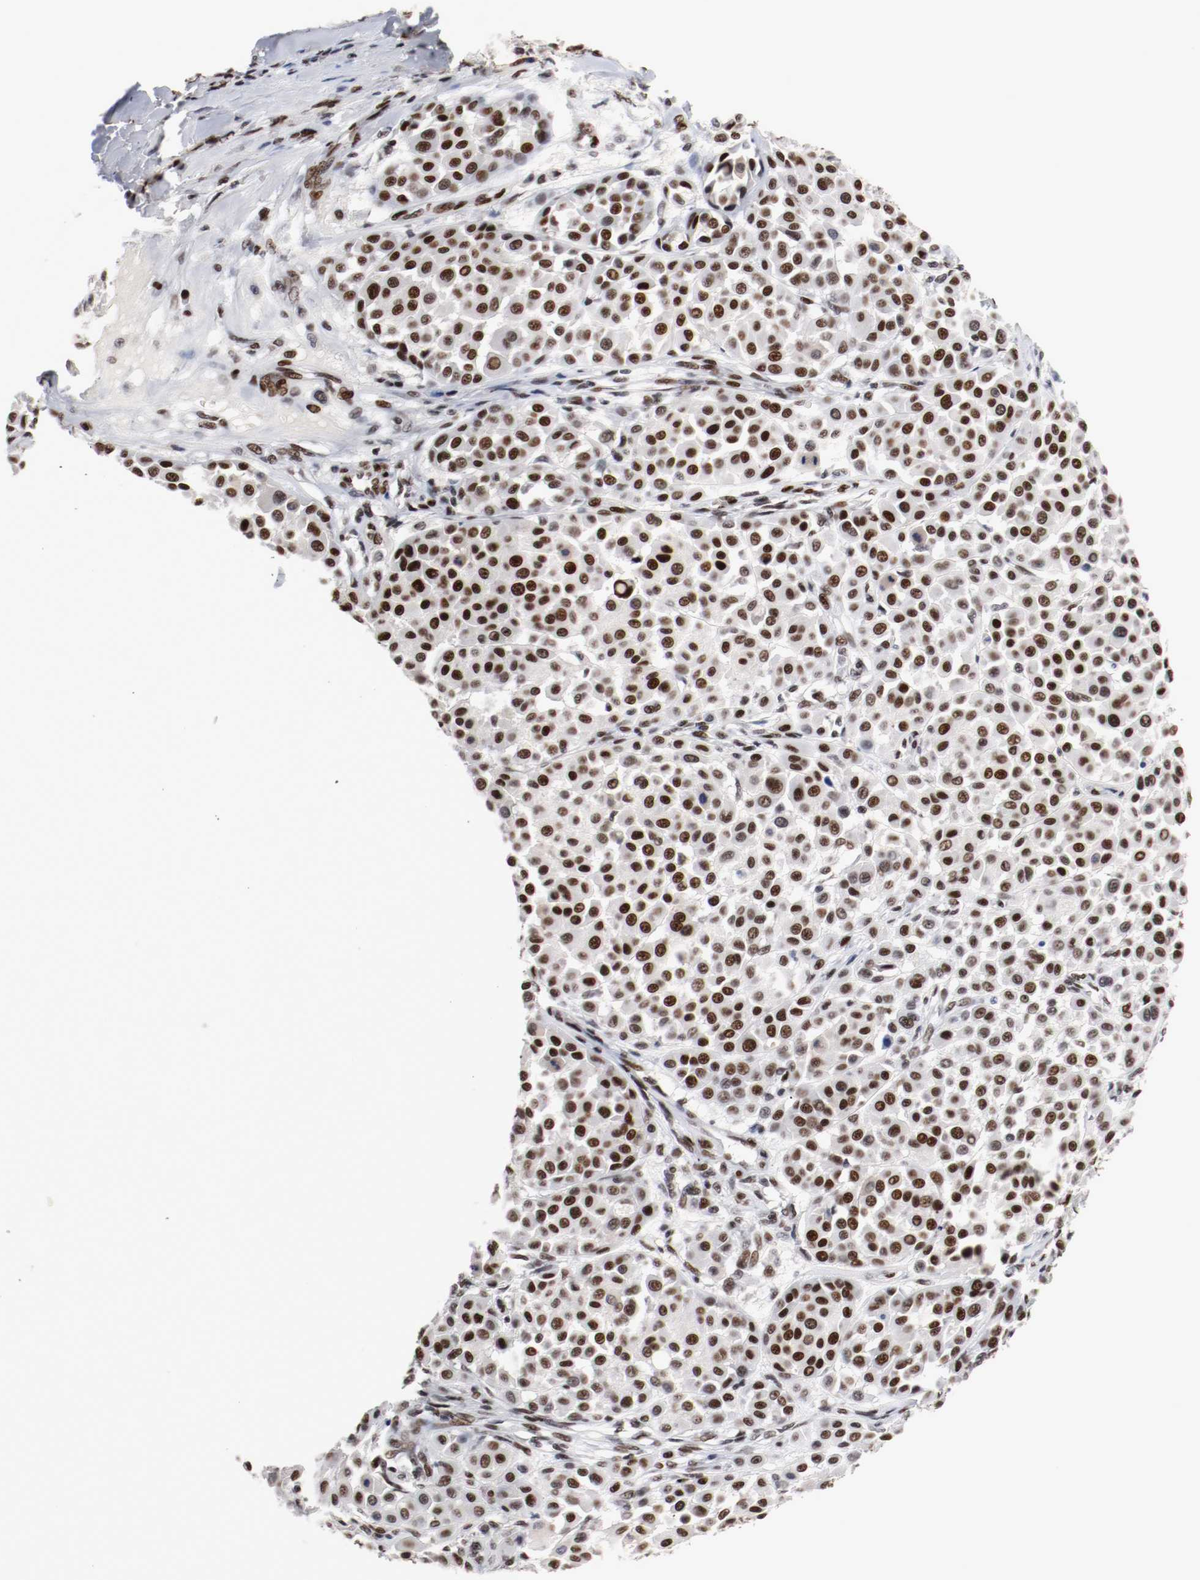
{"staining": {"intensity": "strong", "quantity": ">75%", "location": "nuclear"}, "tissue": "melanoma", "cell_type": "Tumor cells", "image_type": "cancer", "snomed": [{"axis": "morphology", "description": "Malignant melanoma, Metastatic site"}, {"axis": "topography", "description": "Soft tissue"}], "caption": "Protein expression analysis of malignant melanoma (metastatic site) shows strong nuclear staining in about >75% of tumor cells. The protein is shown in brown color, while the nuclei are stained blue.", "gene": "MEF2D", "patient": {"sex": "male", "age": 41}}